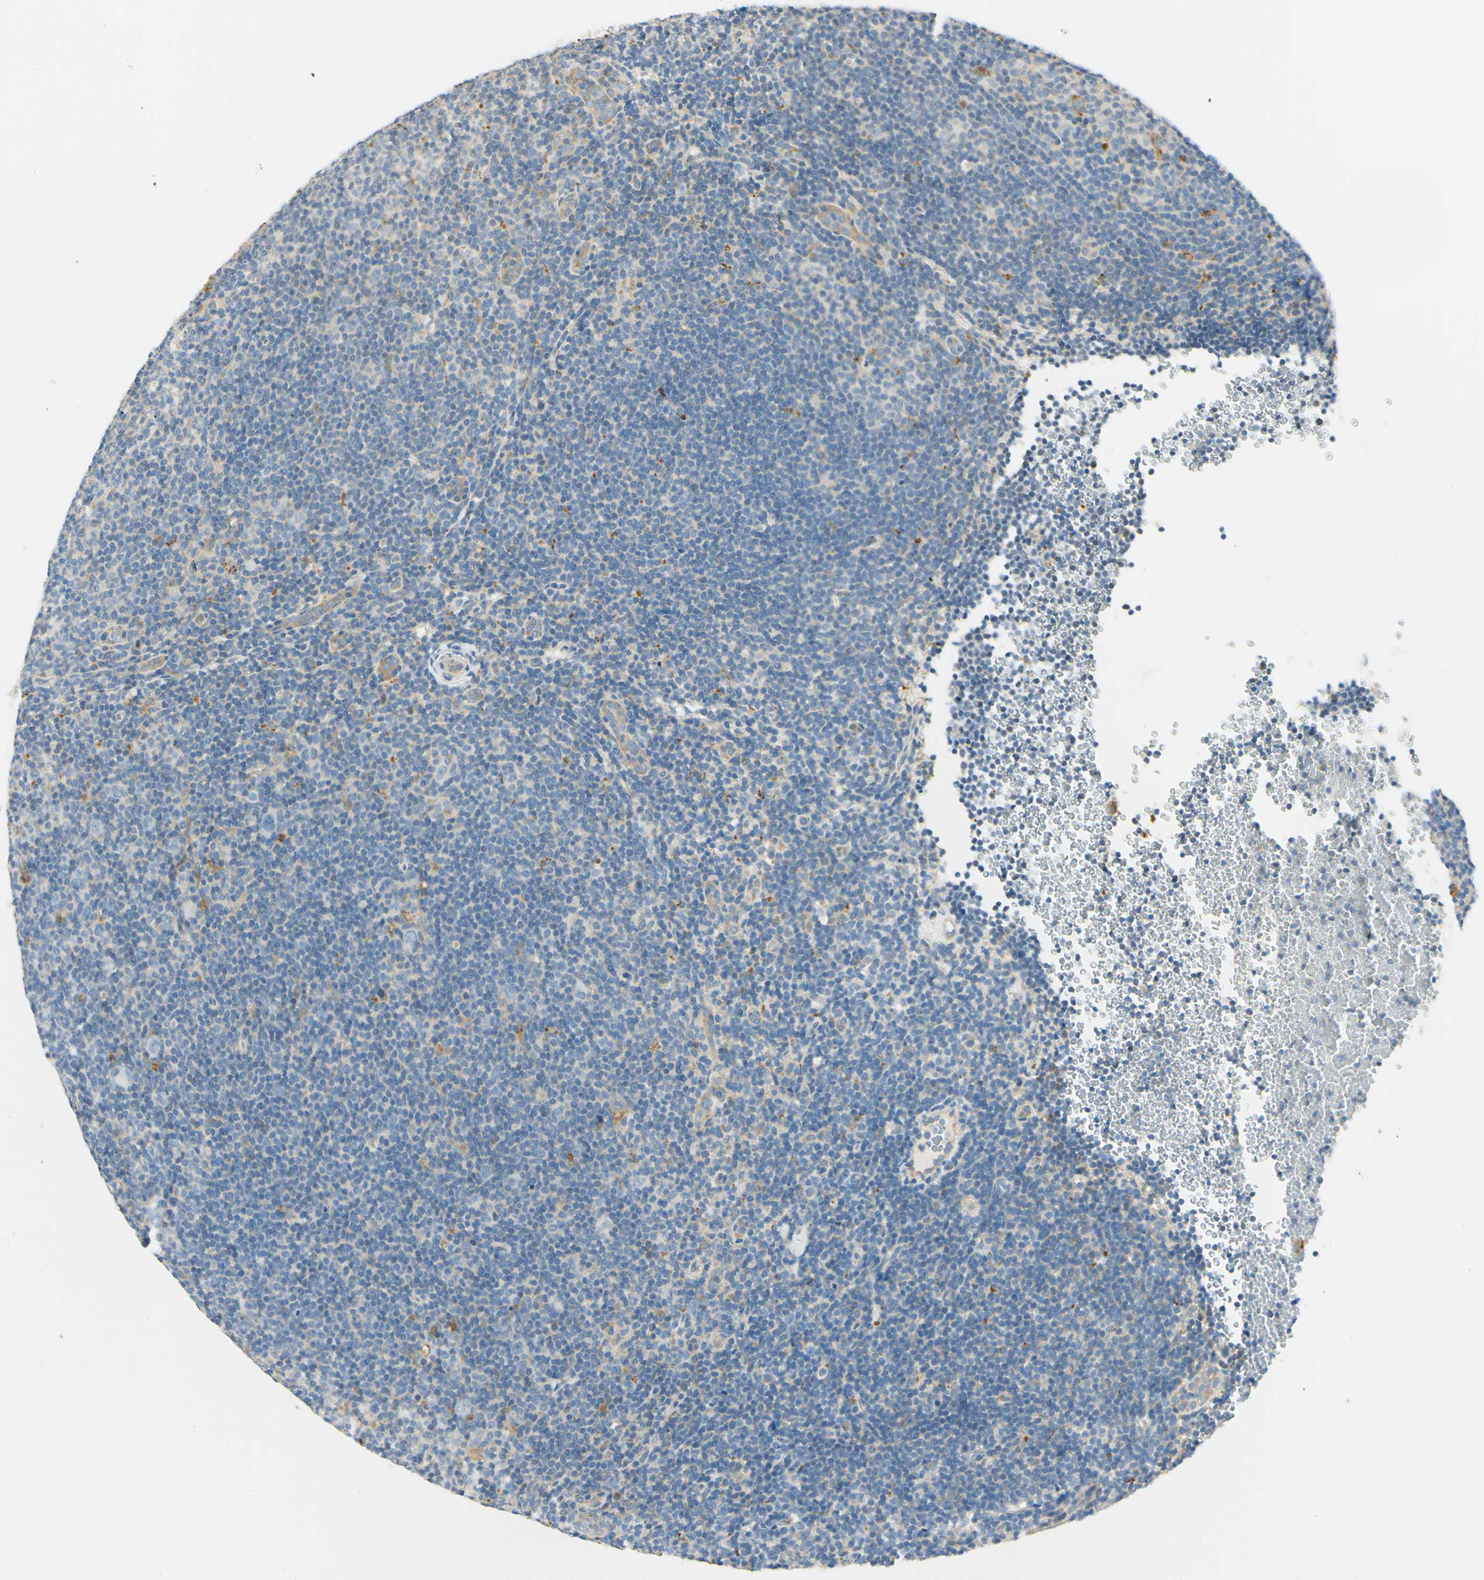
{"staining": {"intensity": "negative", "quantity": "none", "location": "none"}, "tissue": "lymphoma", "cell_type": "Tumor cells", "image_type": "cancer", "snomed": [{"axis": "morphology", "description": "Hodgkin's disease, NOS"}, {"axis": "topography", "description": "Lymph node"}], "caption": "DAB (3,3'-diaminobenzidine) immunohistochemical staining of human Hodgkin's disease displays no significant expression in tumor cells.", "gene": "LAMA3", "patient": {"sex": "female", "age": 57}}